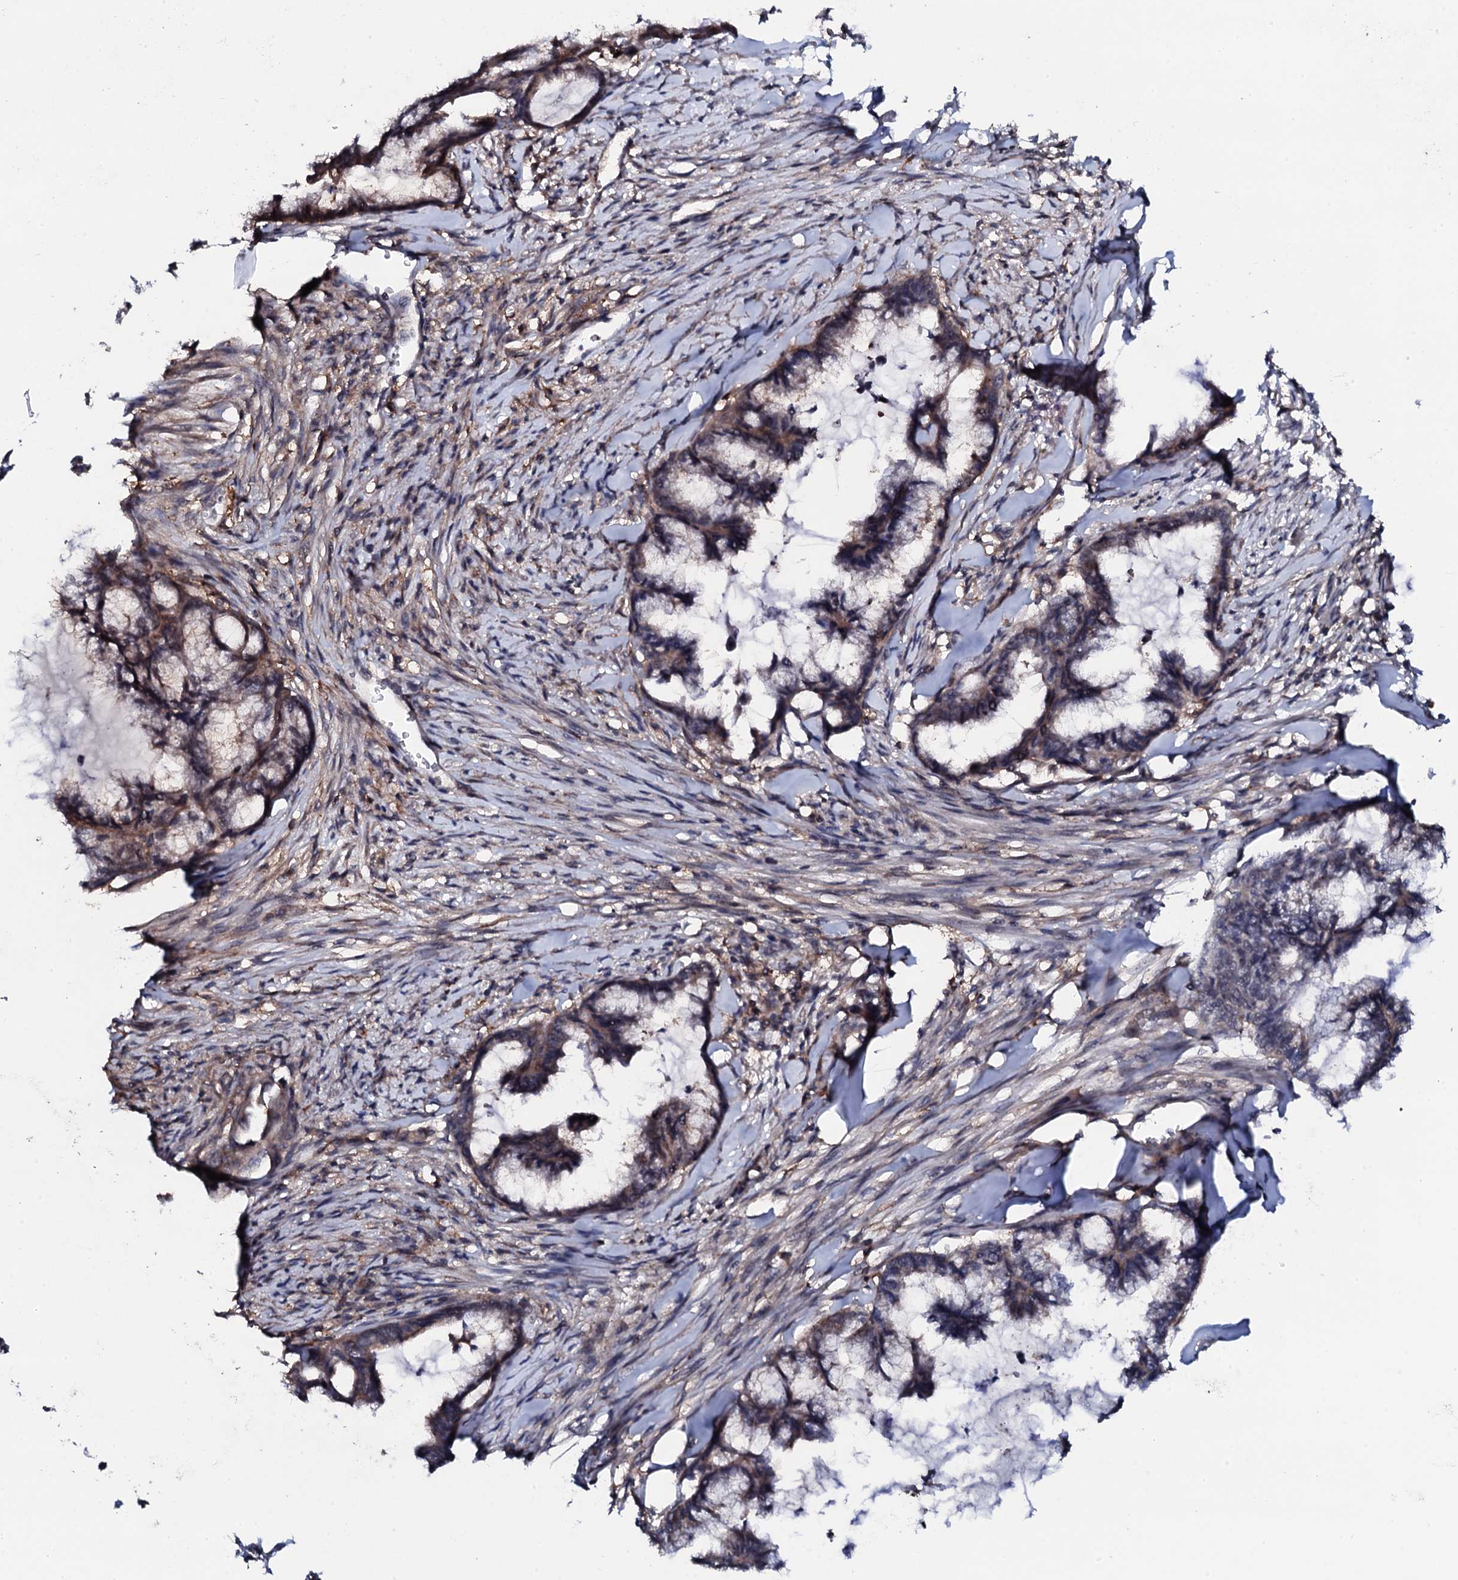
{"staining": {"intensity": "weak", "quantity": "25%-75%", "location": "cytoplasmic/membranous"}, "tissue": "endometrial cancer", "cell_type": "Tumor cells", "image_type": "cancer", "snomed": [{"axis": "morphology", "description": "Adenocarcinoma, NOS"}, {"axis": "topography", "description": "Endometrium"}], "caption": "High-power microscopy captured an immunohistochemistry micrograph of endometrial adenocarcinoma, revealing weak cytoplasmic/membranous positivity in about 25%-75% of tumor cells.", "gene": "EDC3", "patient": {"sex": "female", "age": 86}}